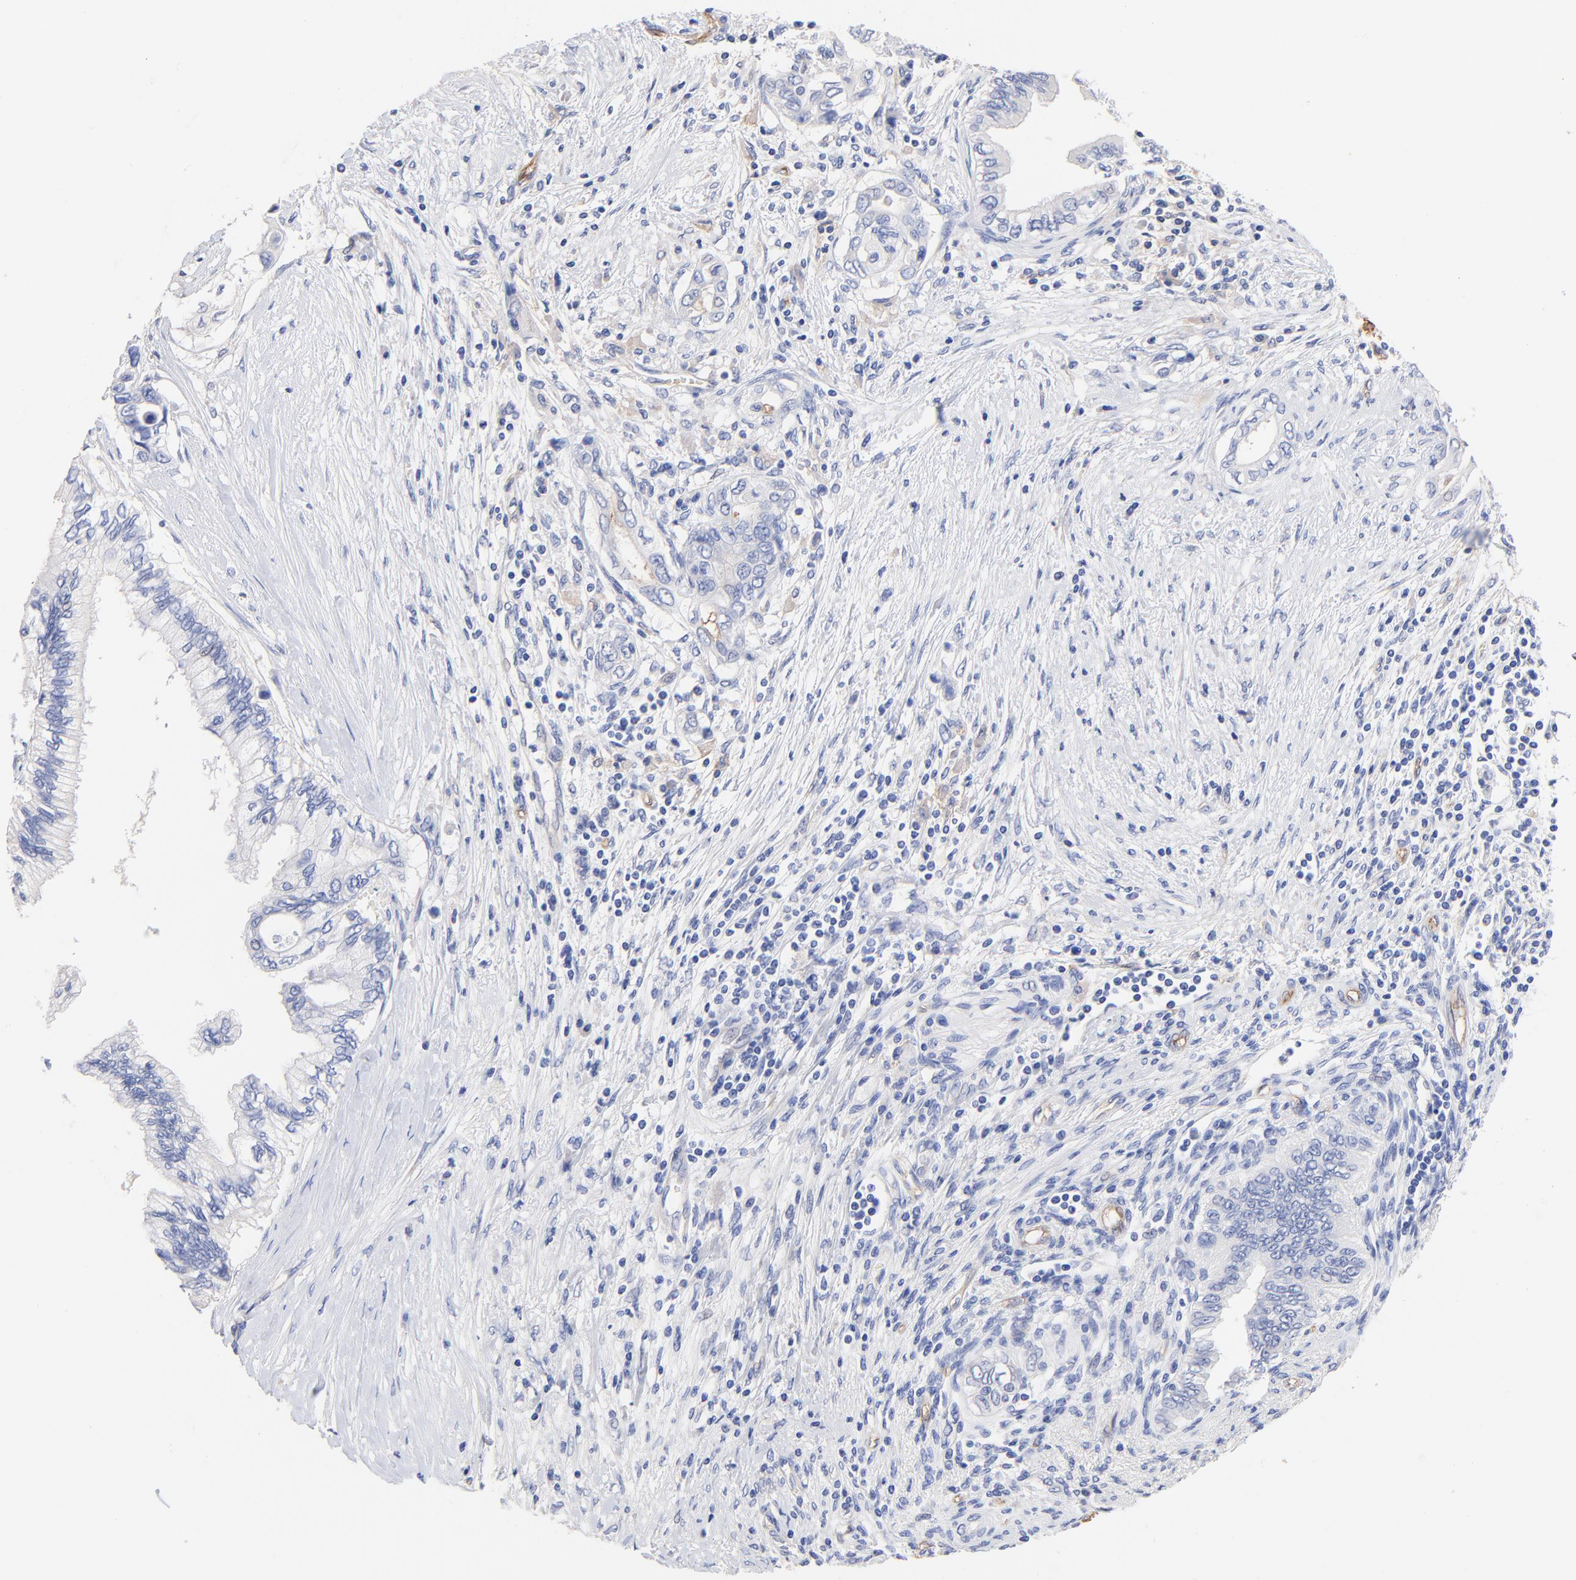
{"staining": {"intensity": "negative", "quantity": "none", "location": "none"}, "tissue": "pancreatic cancer", "cell_type": "Tumor cells", "image_type": "cancer", "snomed": [{"axis": "morphology", "description": "Adenocarcinoma, NOS"}, {"axis": "topography", "description": "Pancreas"}], "caption": "High power microscopy image of an immunohistochemistry image of adenocarcinoma (pancreatic), revealing no significant expression in tumor cells.", "gene": "SLC44A2", "patient": {"sex": "female", "age": 66}}